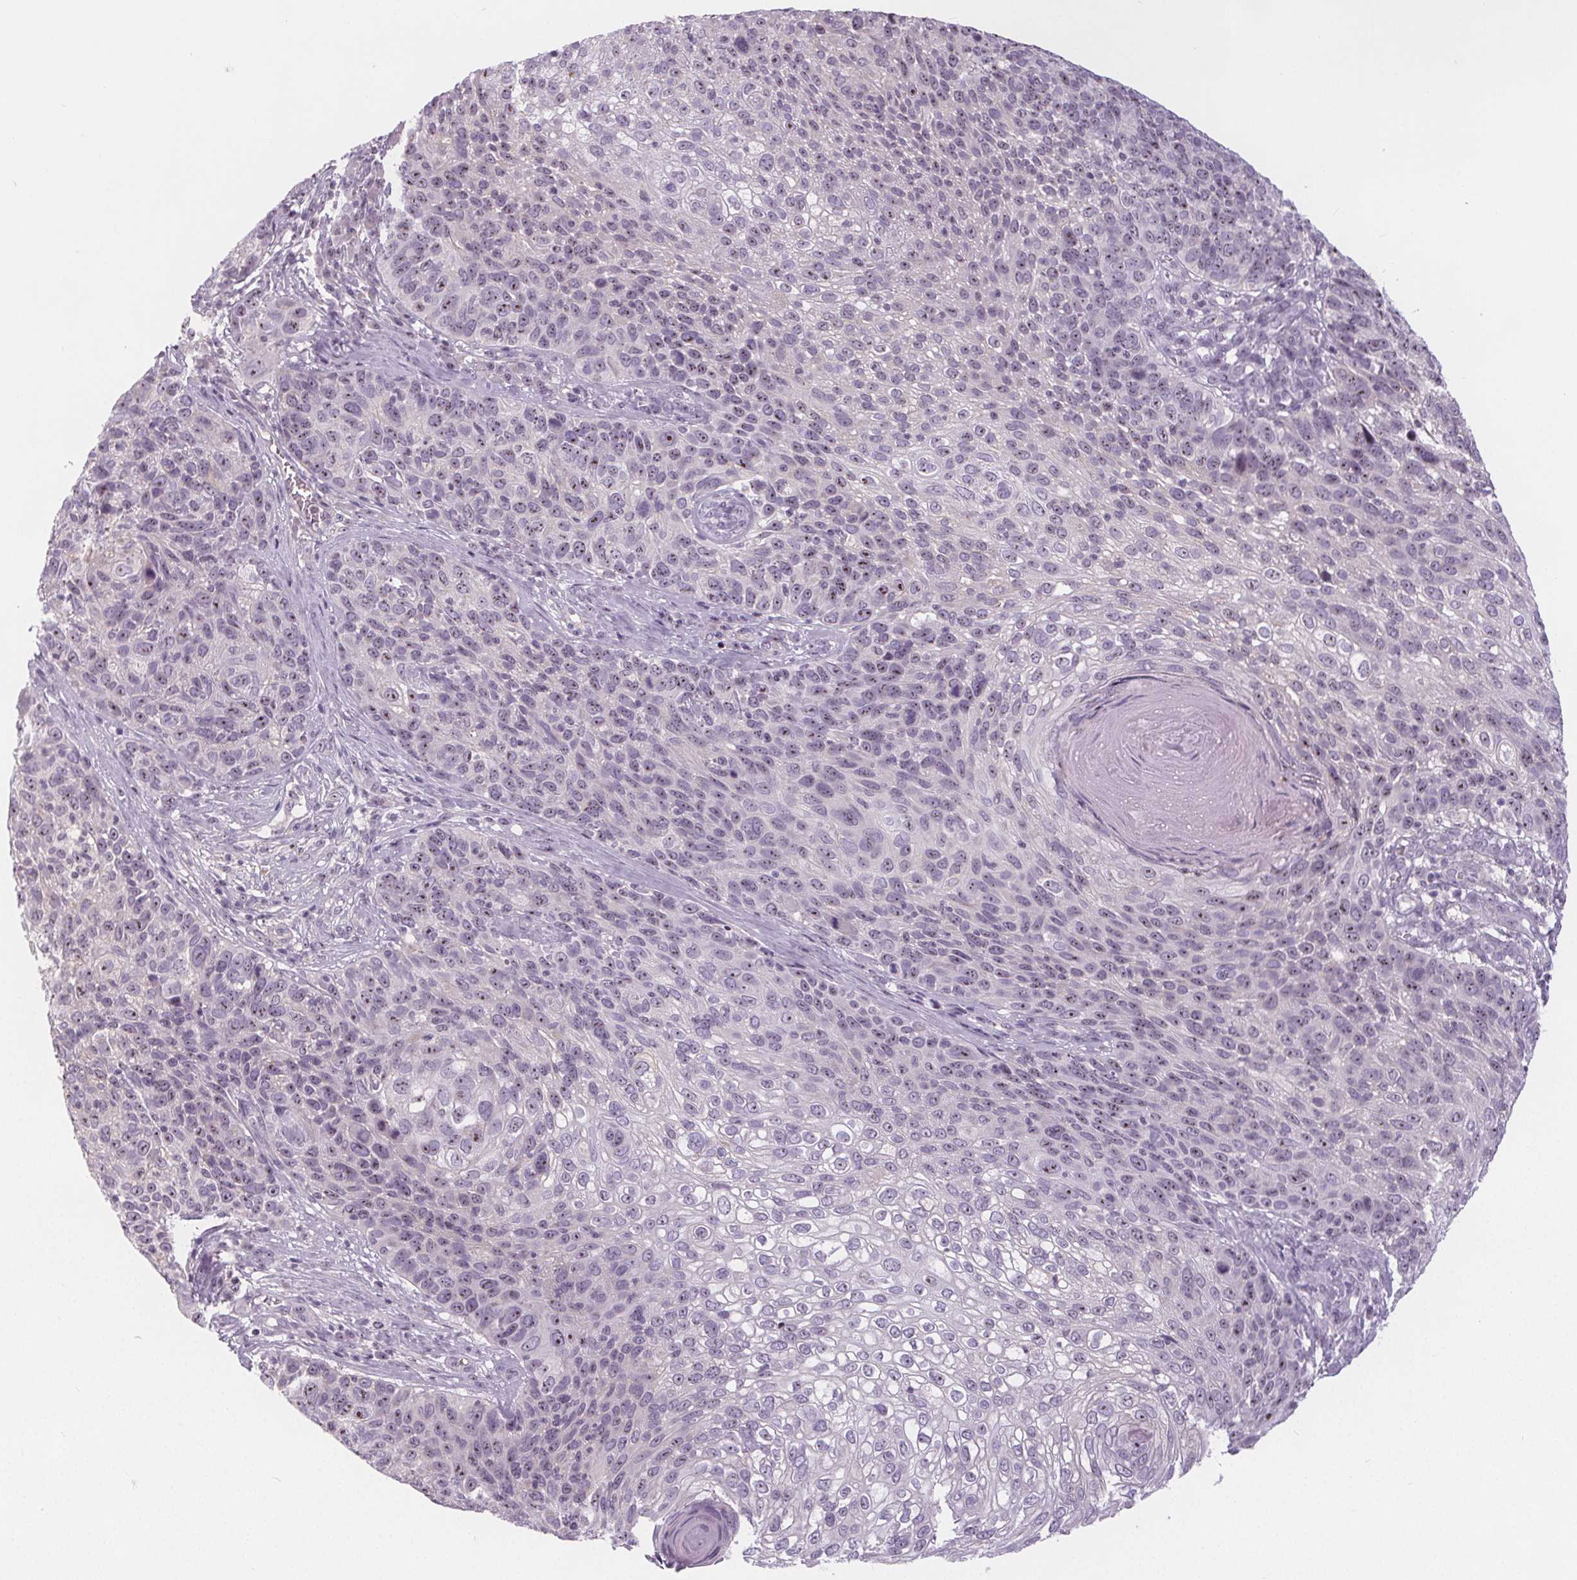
{"staining": {"intensity": "moderate", "quantity": "25%-75%", "location": "nuclear"}, "tissue": "skin cancer", "cell_type": "Tumor cells", "image_type": "cancer", "snomed": [{"axis": "morphology", "description": "Squamous cell carcinoma, NOS"}, {"axis": "topography", "description": "Skin"}], "caption": "Moderate nuclear positivity is identified in about 25%-75% of tumor cells in skin cancer.", "gene": "NOLC1", "patient": {"sex": "male", "age": 92}}